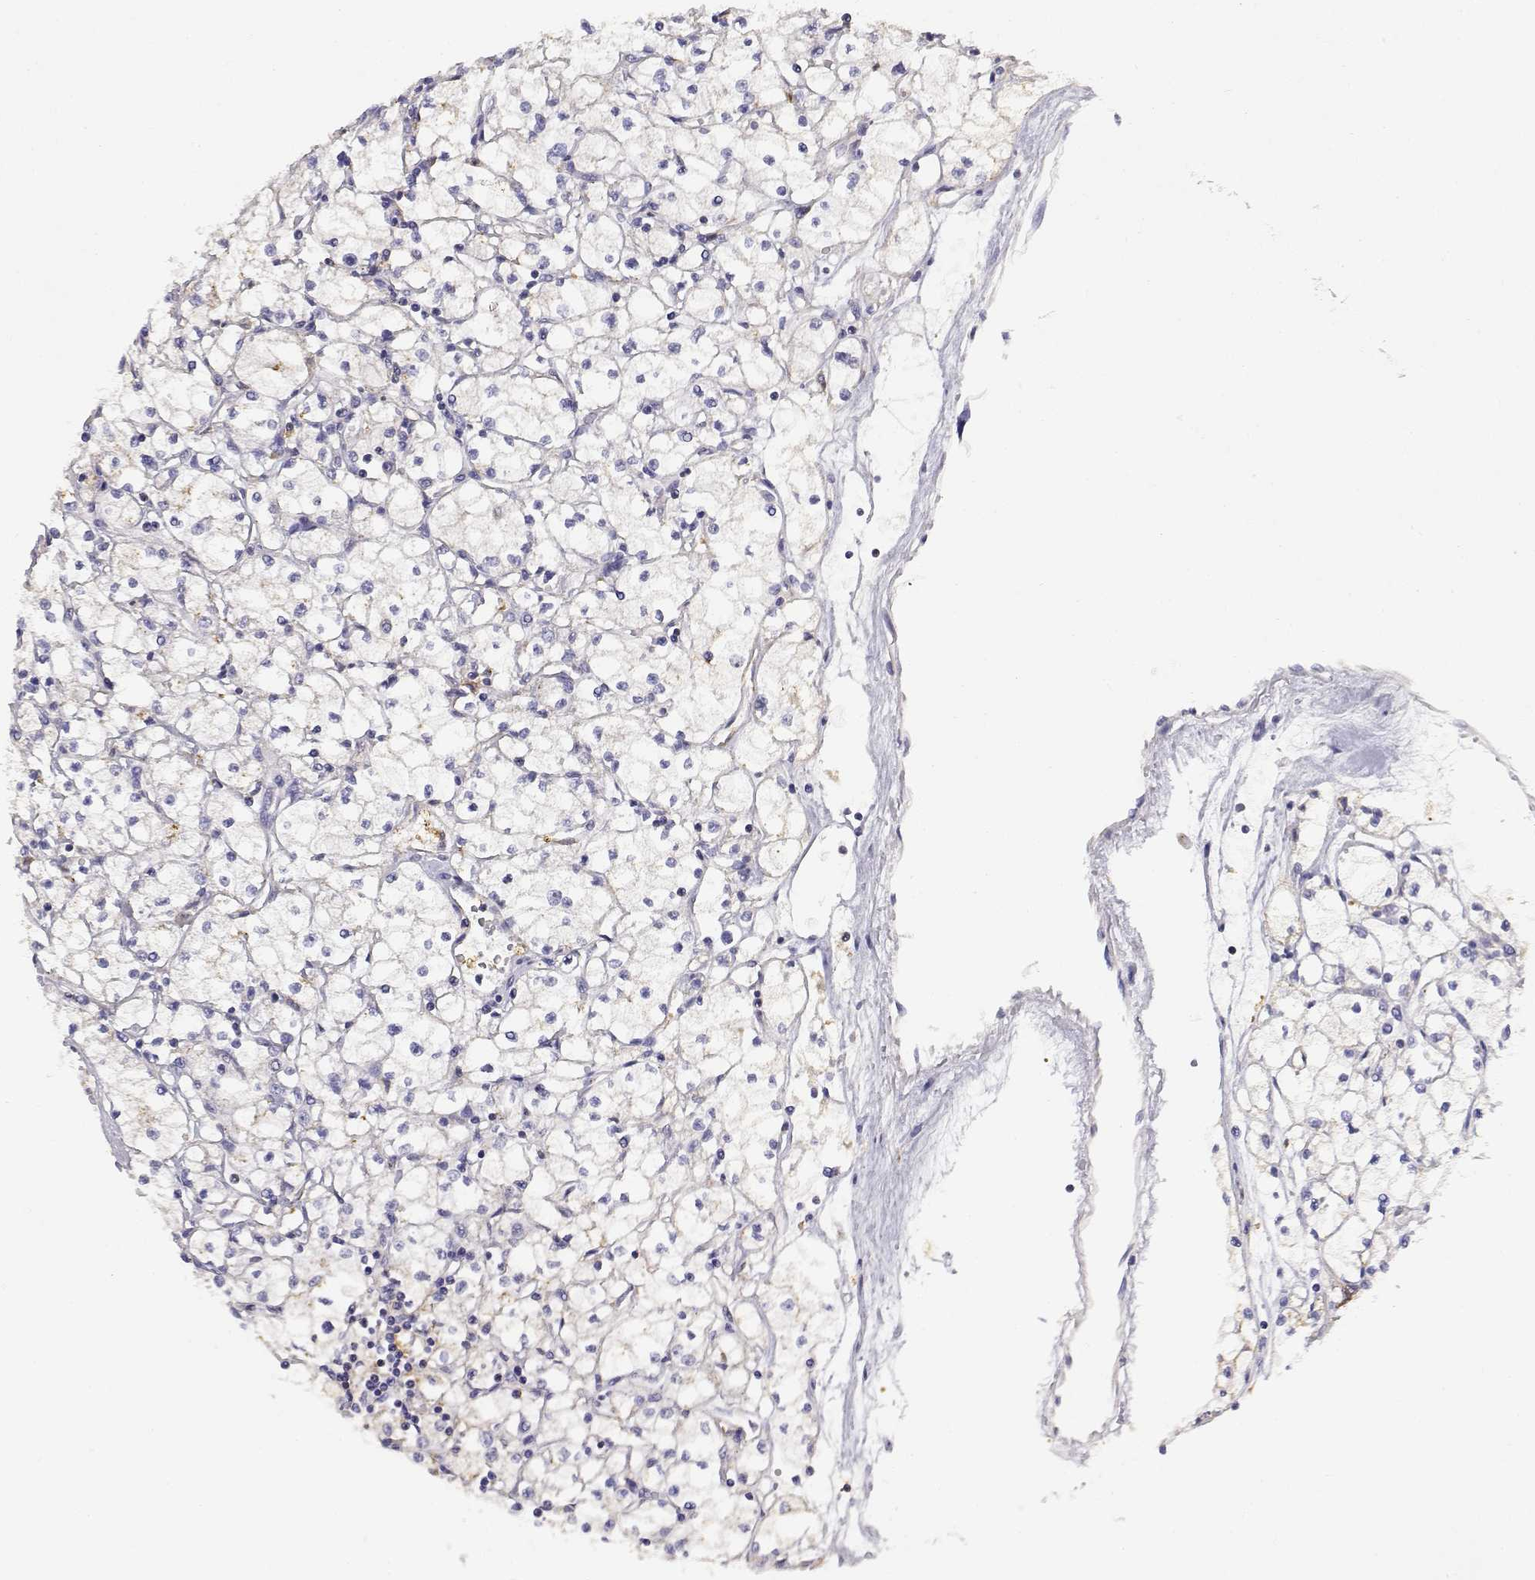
{"staining": {"intensity": "negative", "quantity": "none", "location": "none"}, "tissue": "renal cancer", "cell_type": "Tumor cells", "image_type": "cancer", "snomed": [{"axis": "morphology", "description": "Adenocarcinoma, NOS"}, {"axis": "topography", "description": "Kidney"}], "caption": "High magnification brightfield microscopy of renal adenocarcinoma stained with DAB (3,3'-diaminobenzidine) (brown) and counterstained with hematoxylin (blue): tumor cells show no significant positivity.", "gene": "ADA", "patient": {"sex": "male", "age": 67}}